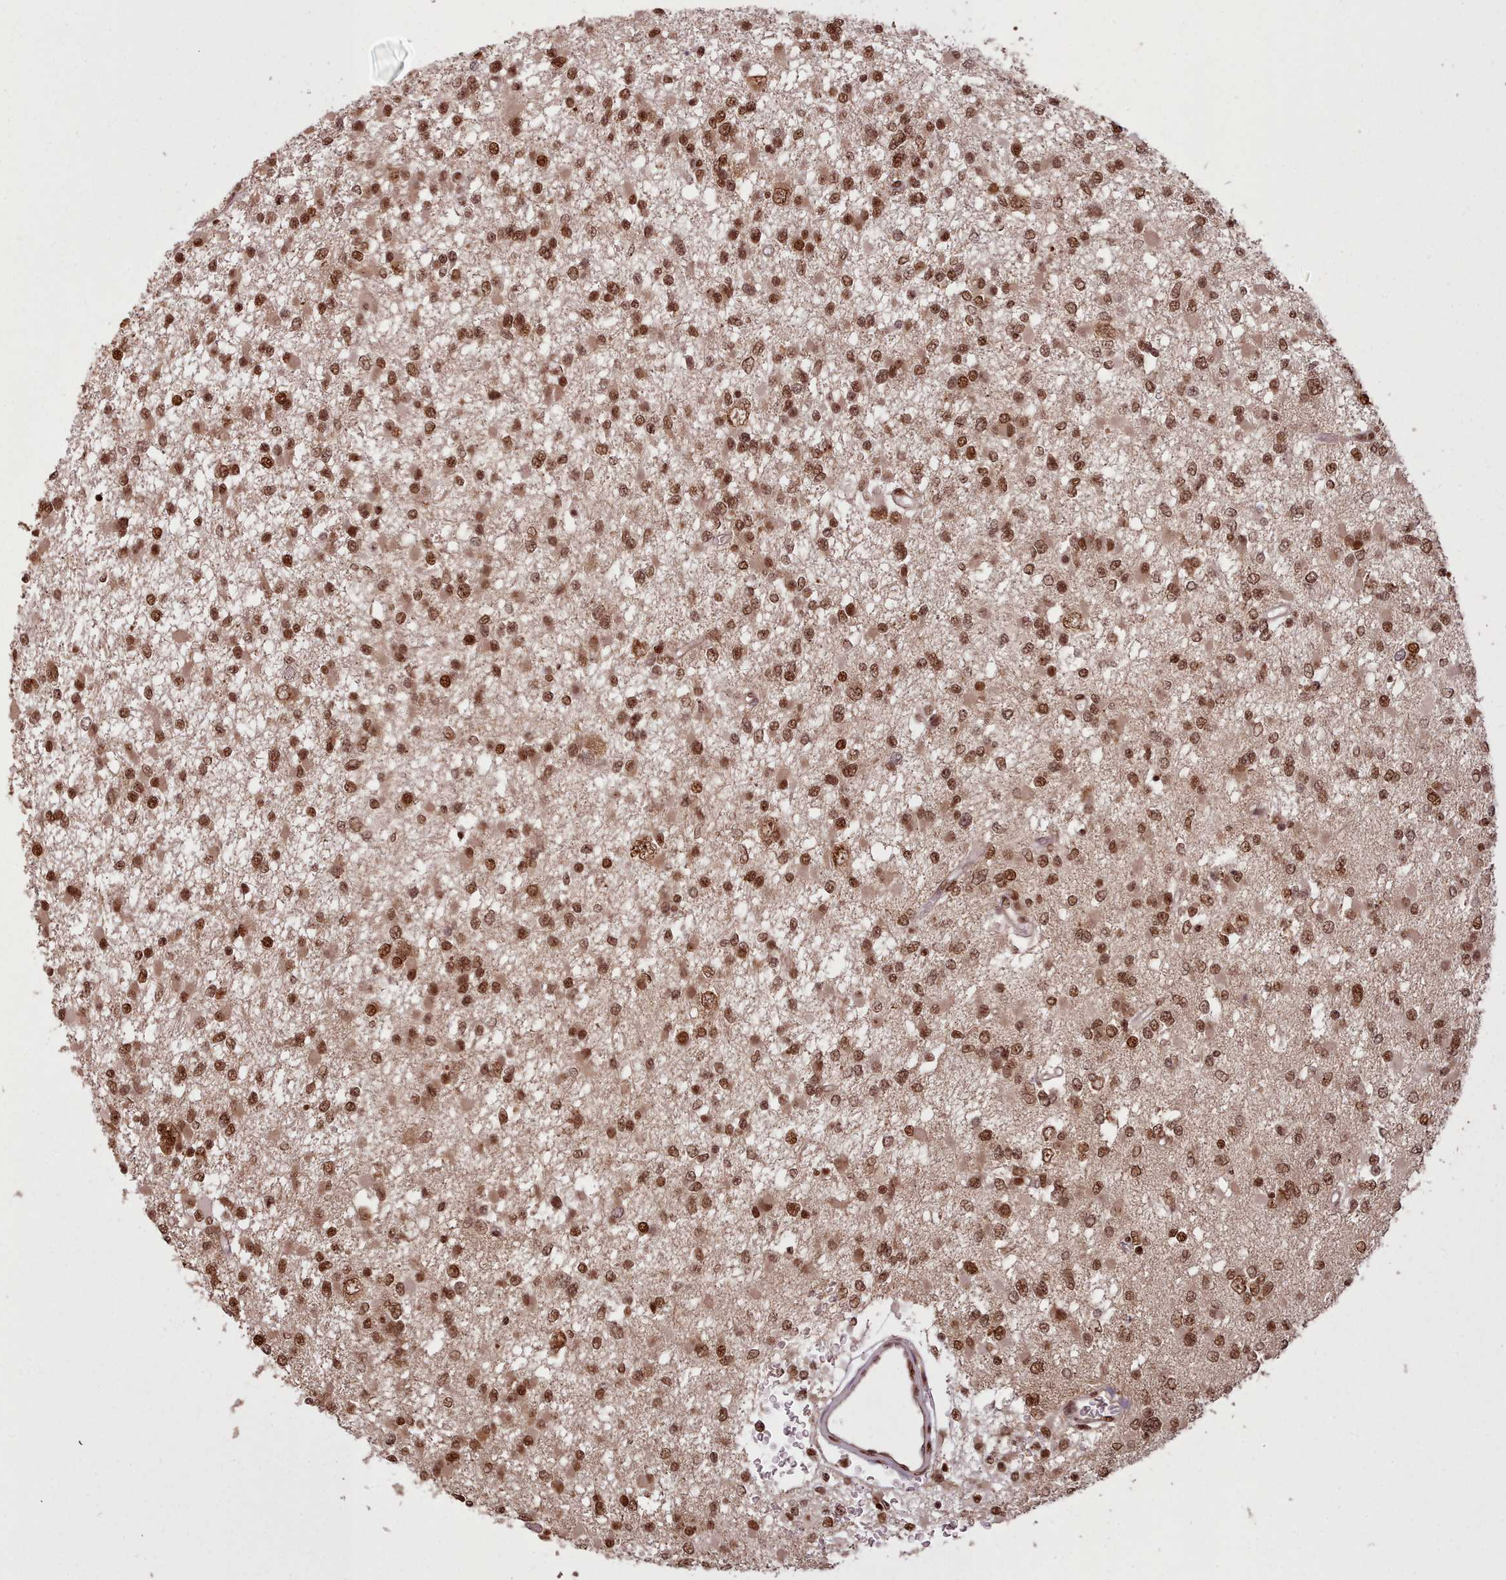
{"staining": {"intensity": "moderate", "quantity": ">75%", "location": "nuclear"}, "tissue": "glioma", "cell_type": "Tumor cells", "image_type": "cancer", "snomed": [{"axis": "morphology", "description": "Glioma, malignant, Low grade"}, {"axis": "topography", "description": "Brain"}], "caption": "IHC photomicrograph of malignant glioma (low-grade) stained for a protein (brown), which exhibits medium levels of moderate nuclear positivity in about >75% of tumor cells.", "gene": "RPS27A", "patient": {"sex": "female", "age": 22}}